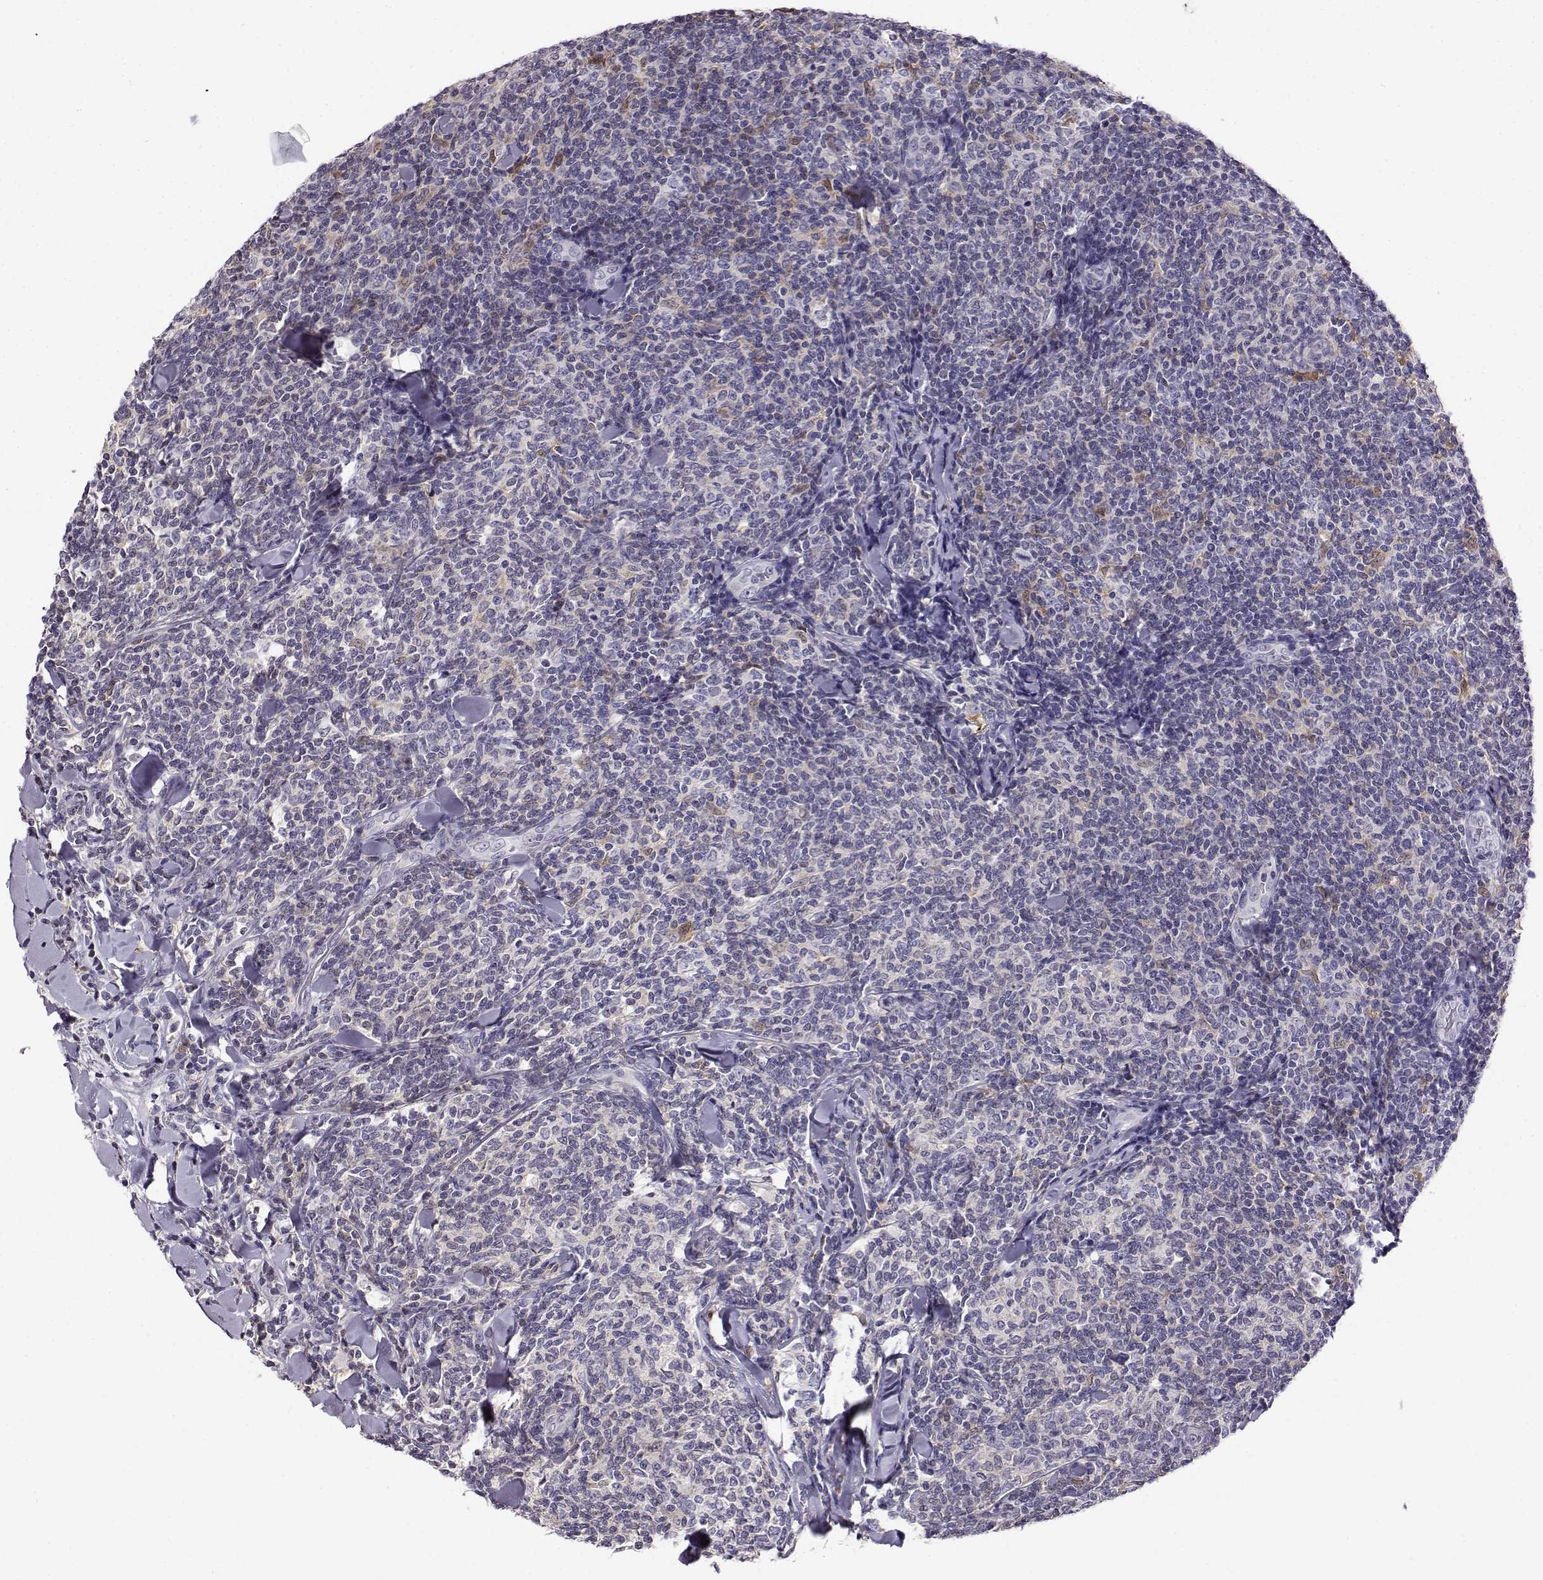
{"staining": {"intensity": "weak", "quantity": "<25%", "location": "cytoplasmic/membranous"}, "tissue": "lymphoma", "cell_type": "Tumor cells", "image_type": "cancer", "snomed": [{"axis": "morphology", "description": "Malignant lymphoma, non-Hodgkin's type, Low grade"}, {"axis": "topography", "description": "Lymph node"}], "caption": "IHC micrograph of neoplastic tissue: human lymphoma stained with DAB reveals no significant protein positivity in tumor cells.", "gene": "AKR1B1", "patient": {"sex": "female", "age": 56}}